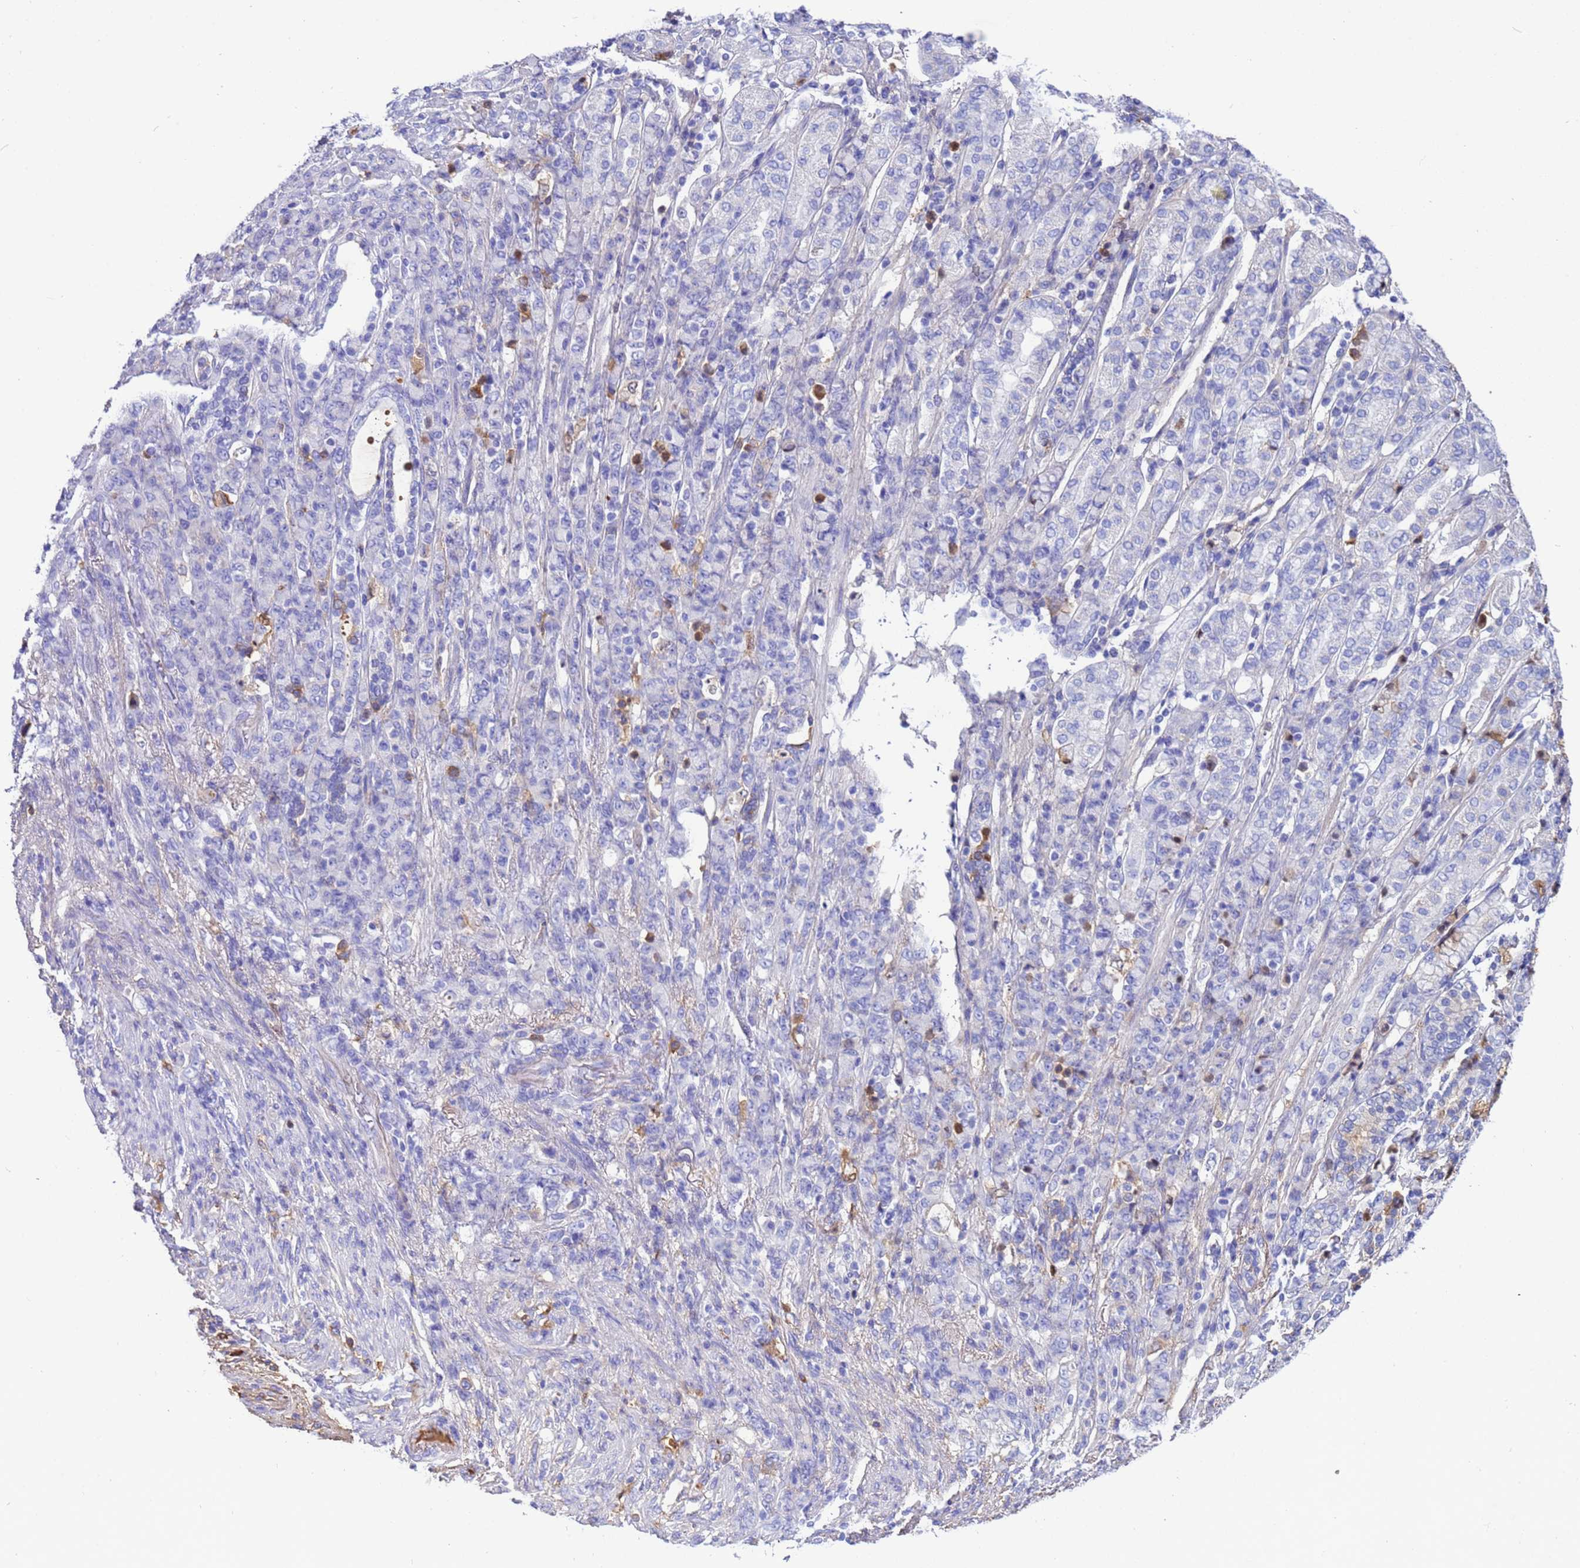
{"staining": {"intensity": "negative", "quantity": "none", "location": "none"}, "tissue": "stomach cancer", "cell_type": "Tumor cells", "image_type": "cancer", "snomed": [{"axis": "morphology", "description": "Adenocarcinoma, NOS"}, {"axis": "topography", "description": "Stomach"}], "caption": "High power microscopy image of an immunohistochemistry image of adenocarcinoma (stomach), revealing no significant positivity in tumor cells.", "gene": "H1-7", "patient": {"sex": "female", "age": 79}}